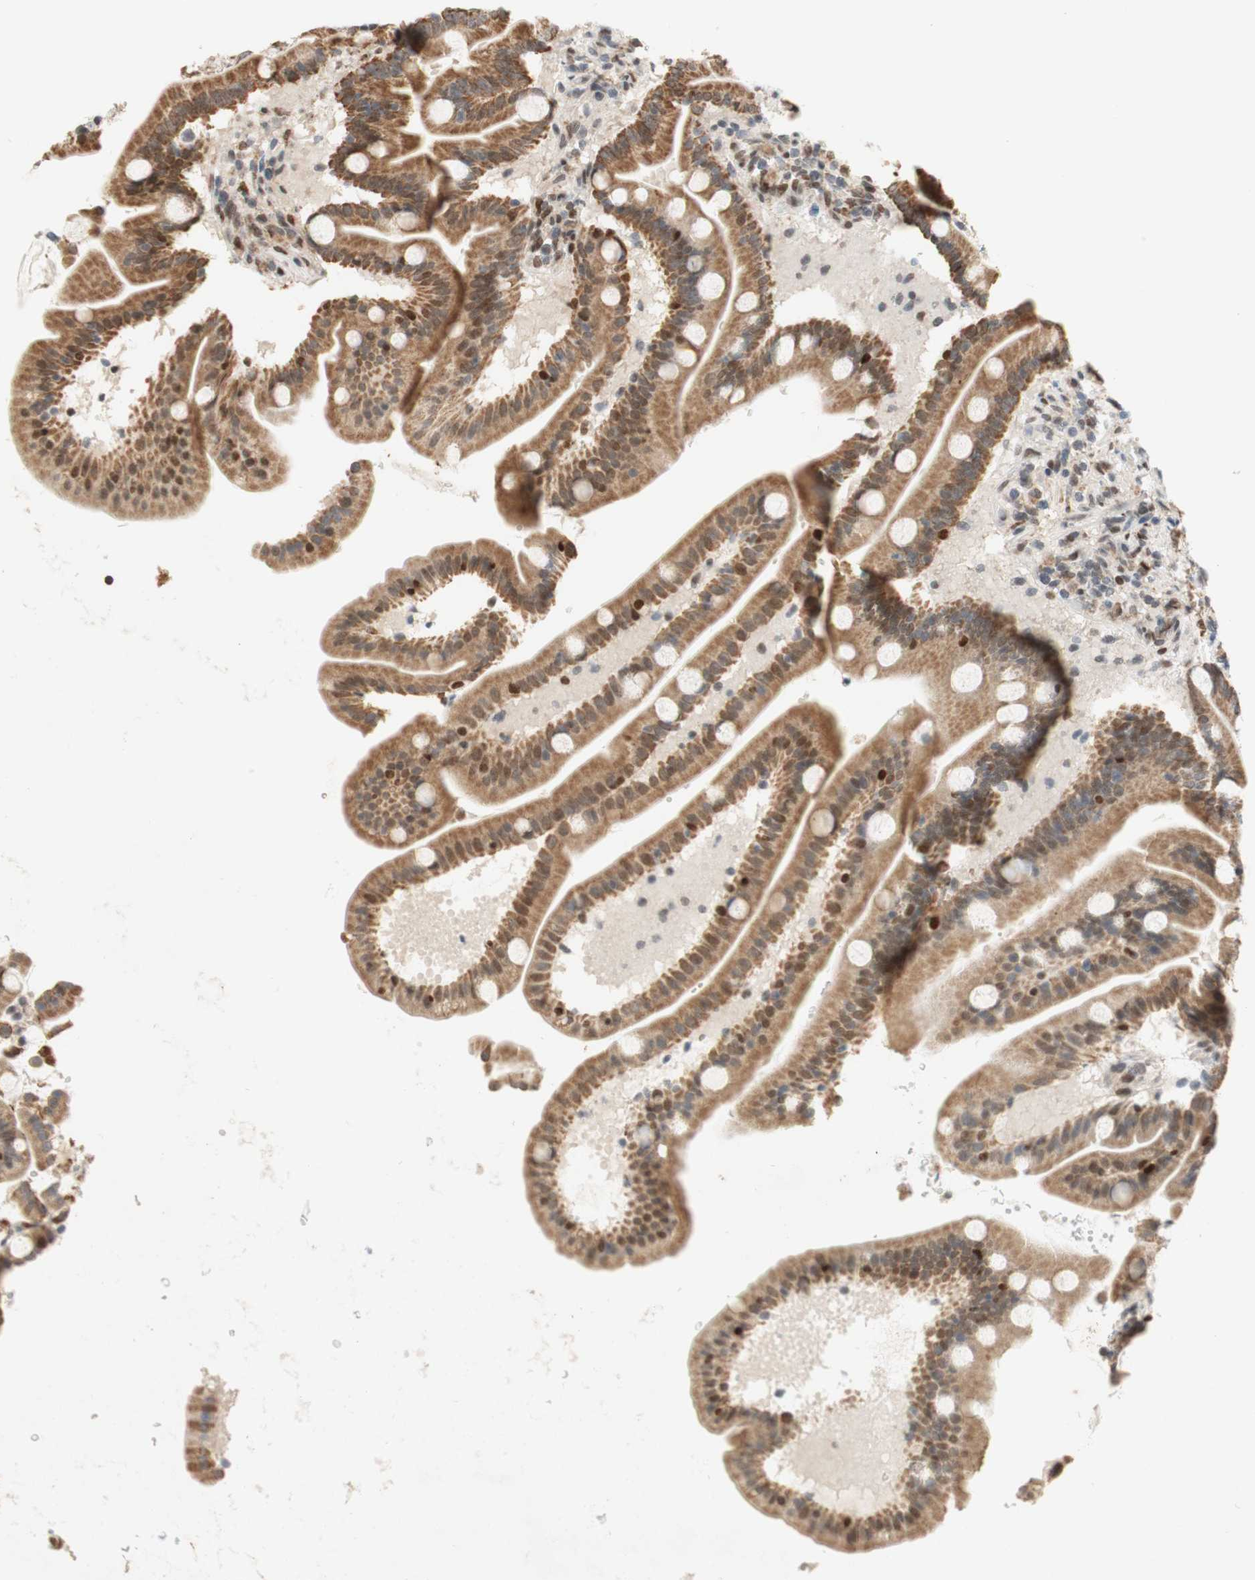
{"staining": {"intensity": "strong", "quantity": "<25%", "location": "cytoplasmic/membranous,nuclear"}, "tissue": "duodenum", "cell_type": "Glandular cells", "image_type": "normal", "snomed": [{"axis": "morphology", "description": "Normal tissue, NOS"}, {"axis": "topography", "description": "Duodenum"}], "caption": "Glandular cells demonstrate strong cytoplasmic/membranous,nuclear positivity in about <25% of cells in normal duodenum.", "gene": "DNMT3A", "patient": {"sex": "male", "age": 54}}